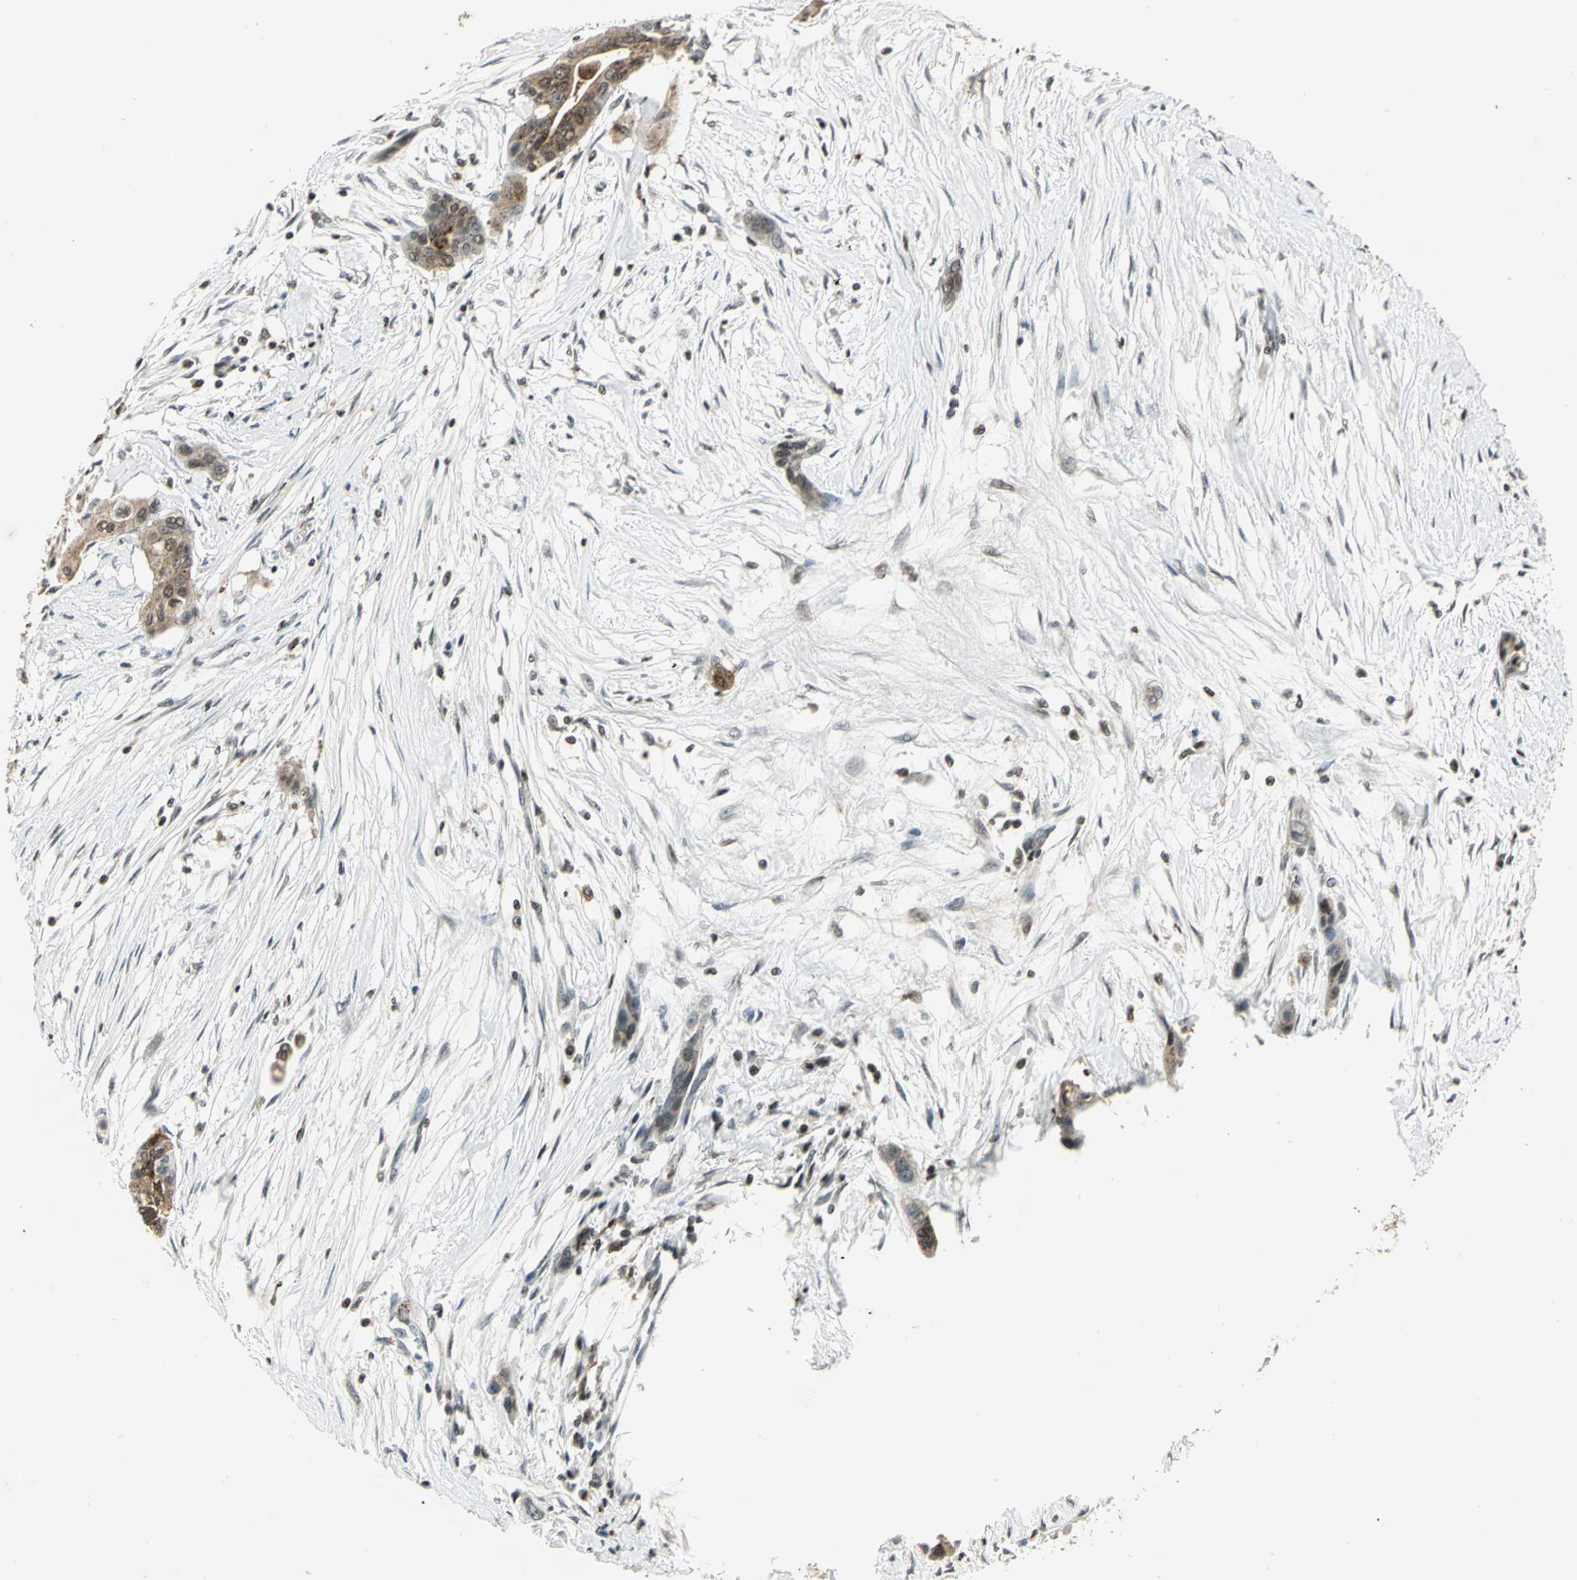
{"staining": {"intensity": "moderate", "quantity": "25%-75%", "location": "cytoplasmic/membranous"}, "tissue": "pancreatic cancer", "cell_type": "Tumor cells", "image_type": "cancer", "snomed": [{"axis": "morphology", "description": "Adenocarcinoma, NOS"}, {"axis": "topography", "description": "Pancreas"}], "caption": "A brown stain shows moderate cytoplasmic/membranous expression of a protein in human pancreatic cancer tumor cells.", "gene": "LGALS3", "patient": {"sex": "female", "age": 60}}